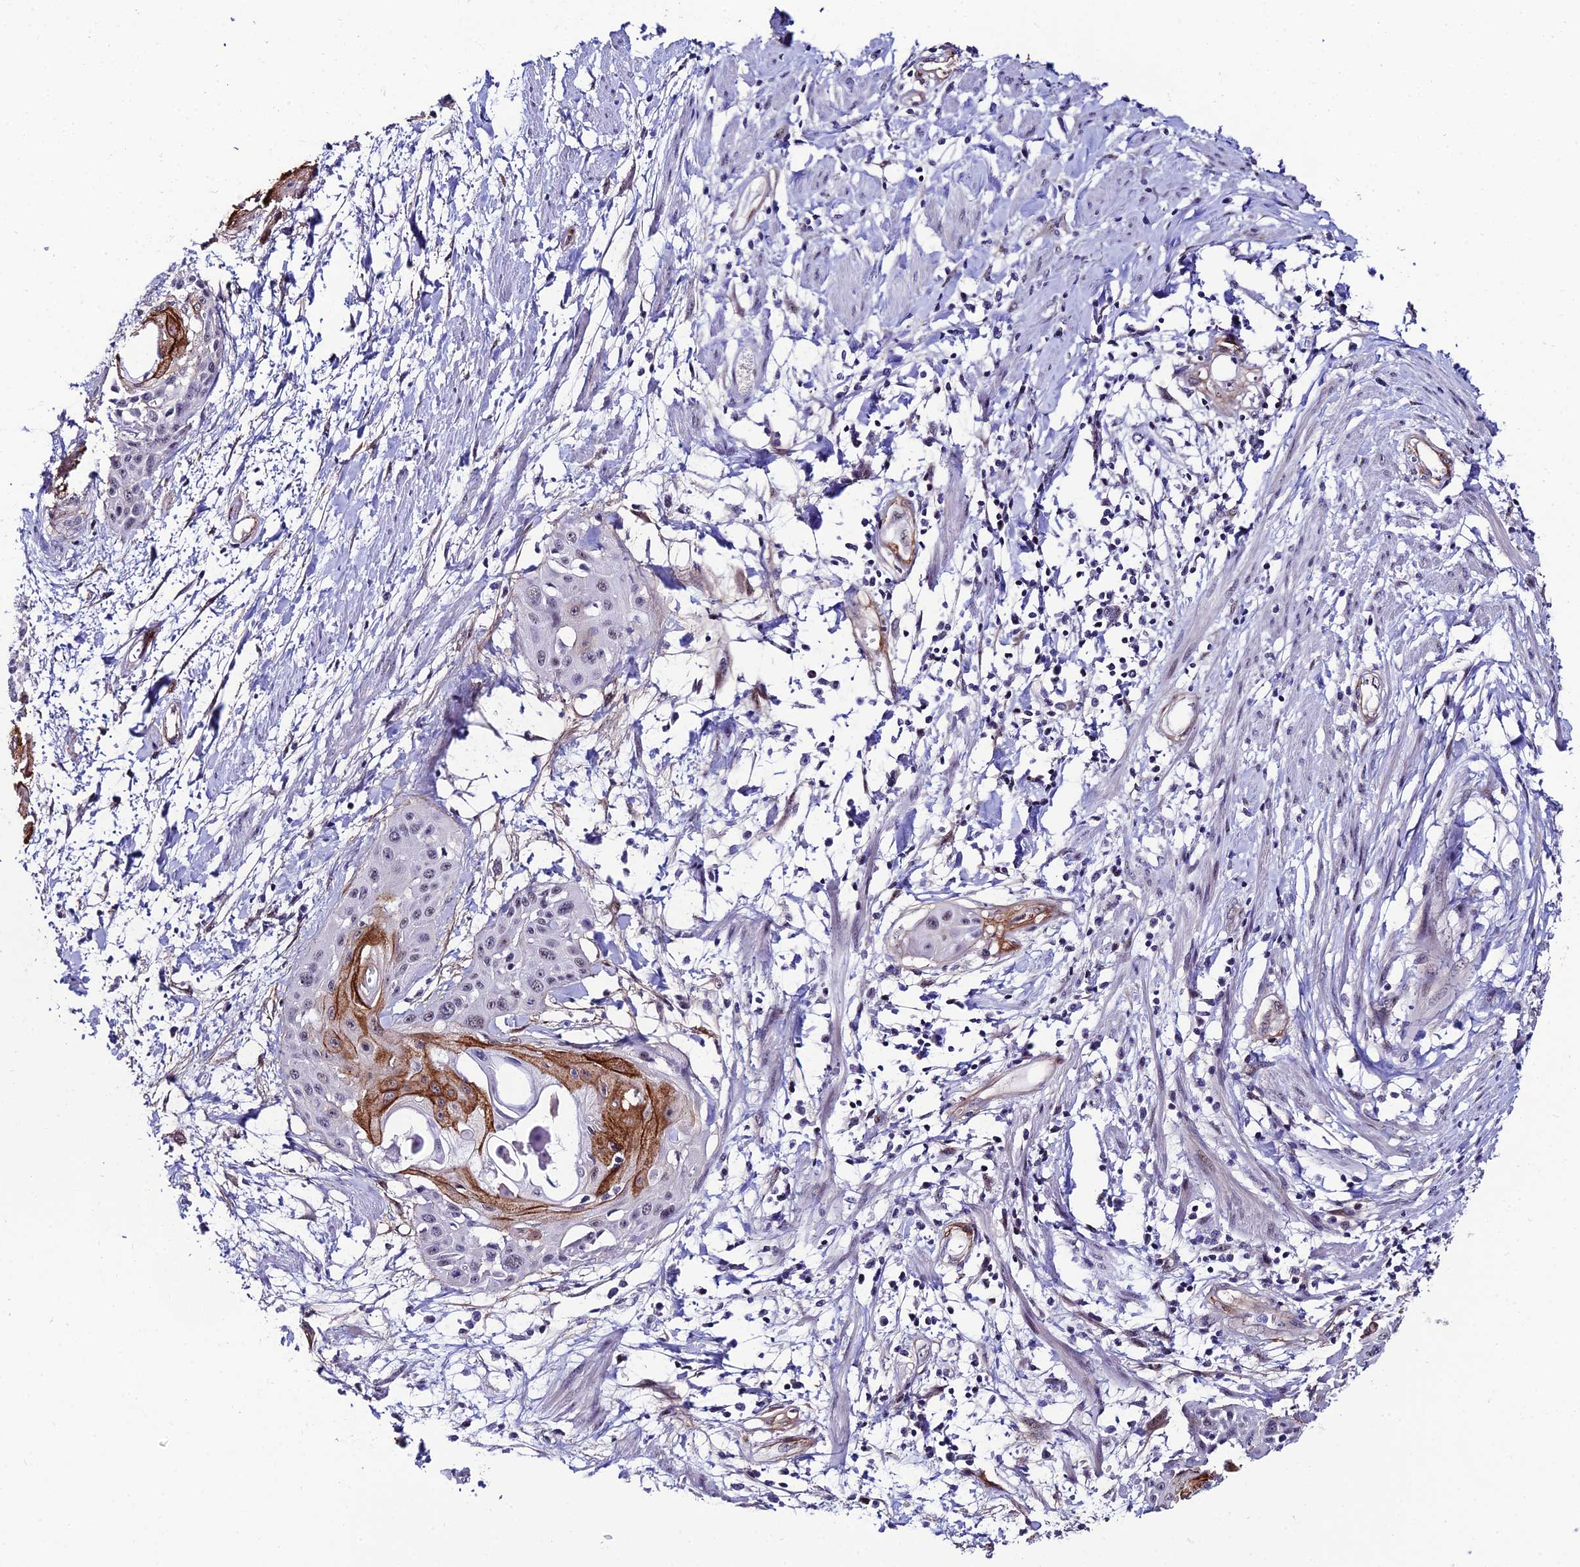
{"staining": {"intensity": "strong", "quantity": "<25%", "location": "cytoplasmic/membranous"}, "tissue": "cervical cancer", "cell_type": "Tumor cells", "image_type": "cancer", "snomed": [{"axis": "morphology", "description": "Squamous cell carcinoma, NOS"}, {"axis": "topography", "description": "Cervix"}], "caption": "Brown immunohistochemical staining in human cervical cancer (squamous cell carcinoma) demonstrates strong cytoplasmic/membranous positivity in approximately <25% of tumor cells.", "gene": "SYT15", "patient": {"sex": "female", "age": 57}}